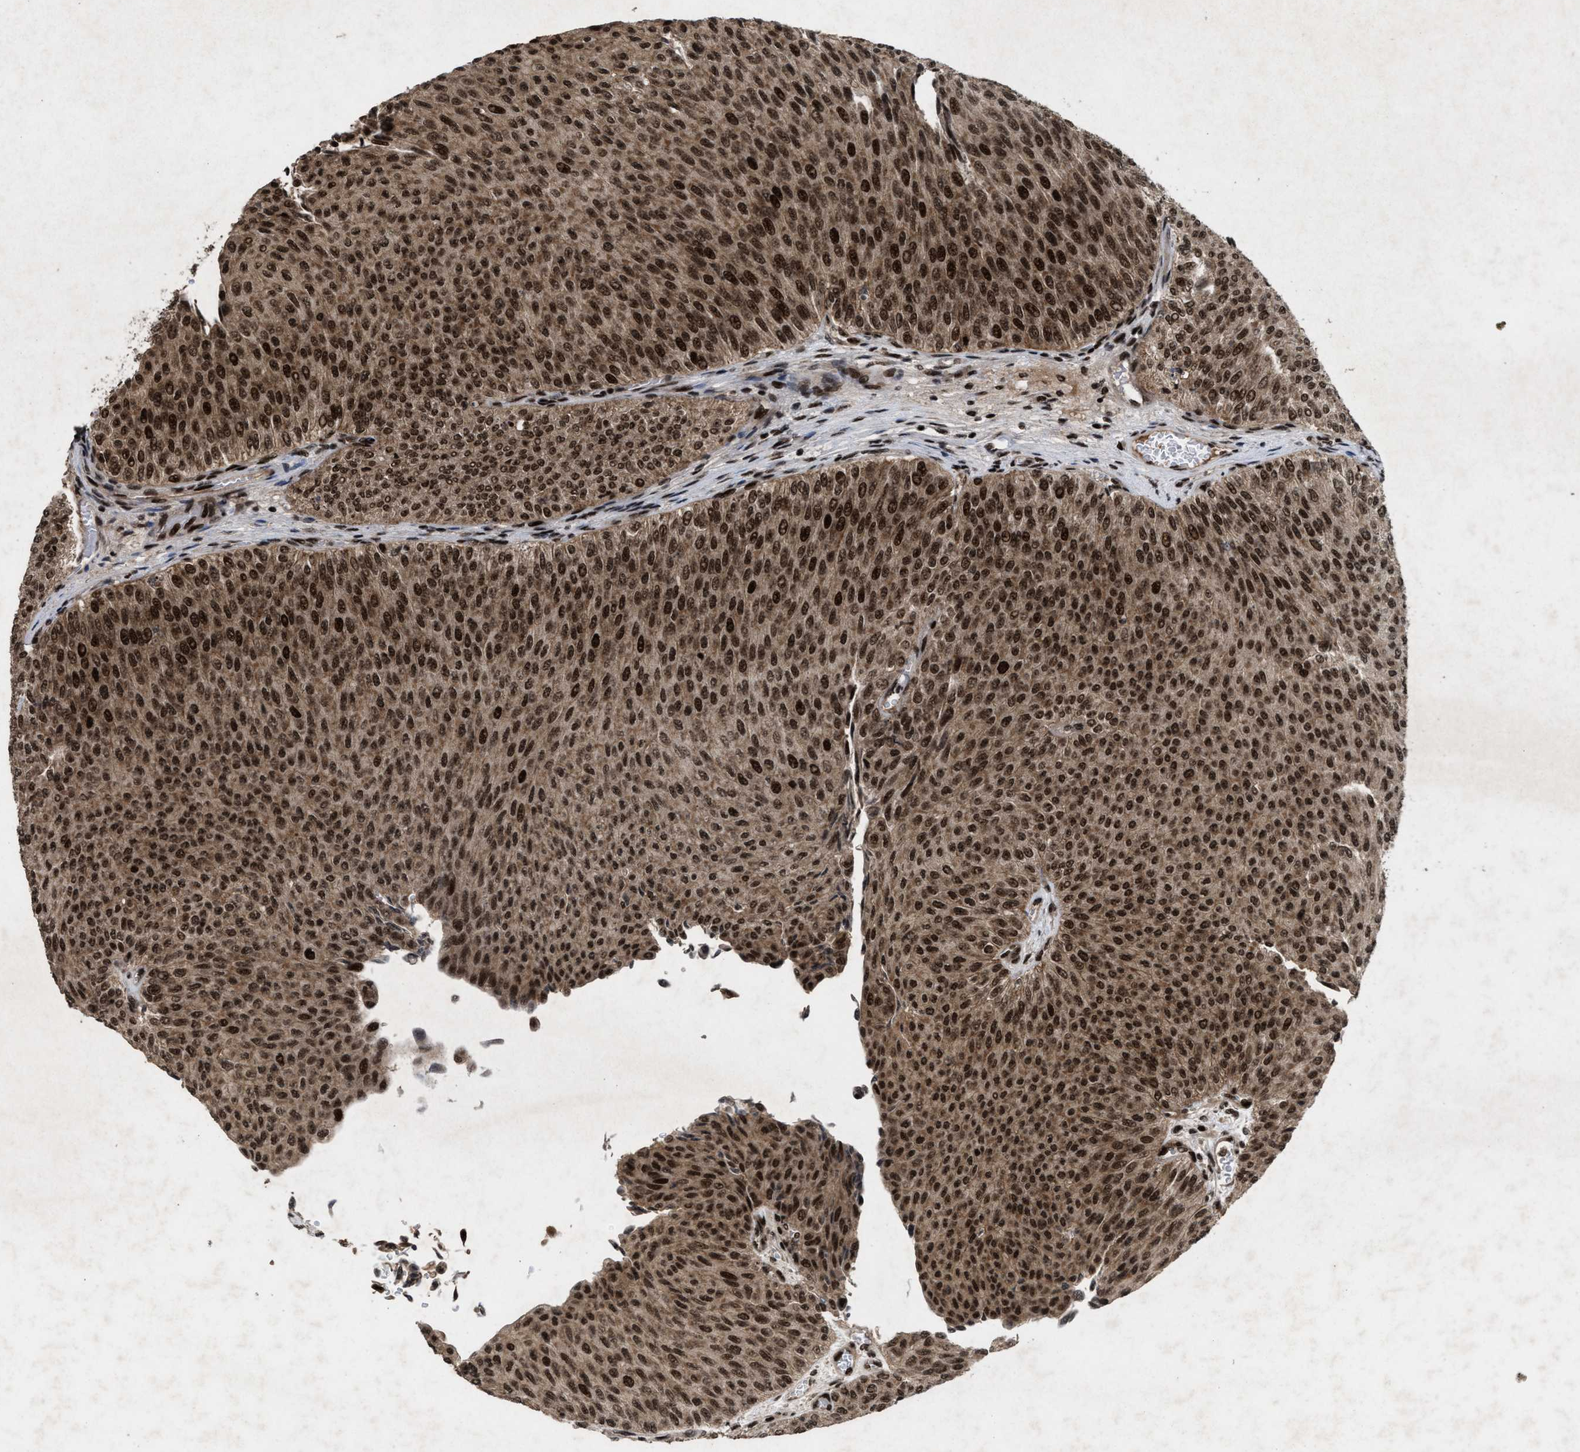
{"staining": {"intensity": "strong", "quantity": ">75%", "location": "cytoplasmic/membranous,nuclear"}, "tissue": "urothelial cancer", "cell_type": "Tumor cells", "image_type": "cancer", "snomed": [{"axis": "morphology", "description": "Urothelial carcinoma, Low grade"}, {"axis": "topography", "description": "Urinary bladder"}], "caption": "Immunohistochemical staining of urothelial cancer exhibits high levels of strong cytoplasmic/membranous and nuclear protein positivity in approximately >75% of tumor cells.", "gene": "WIZ", "patient": {"sex": "male", "age": 78}}